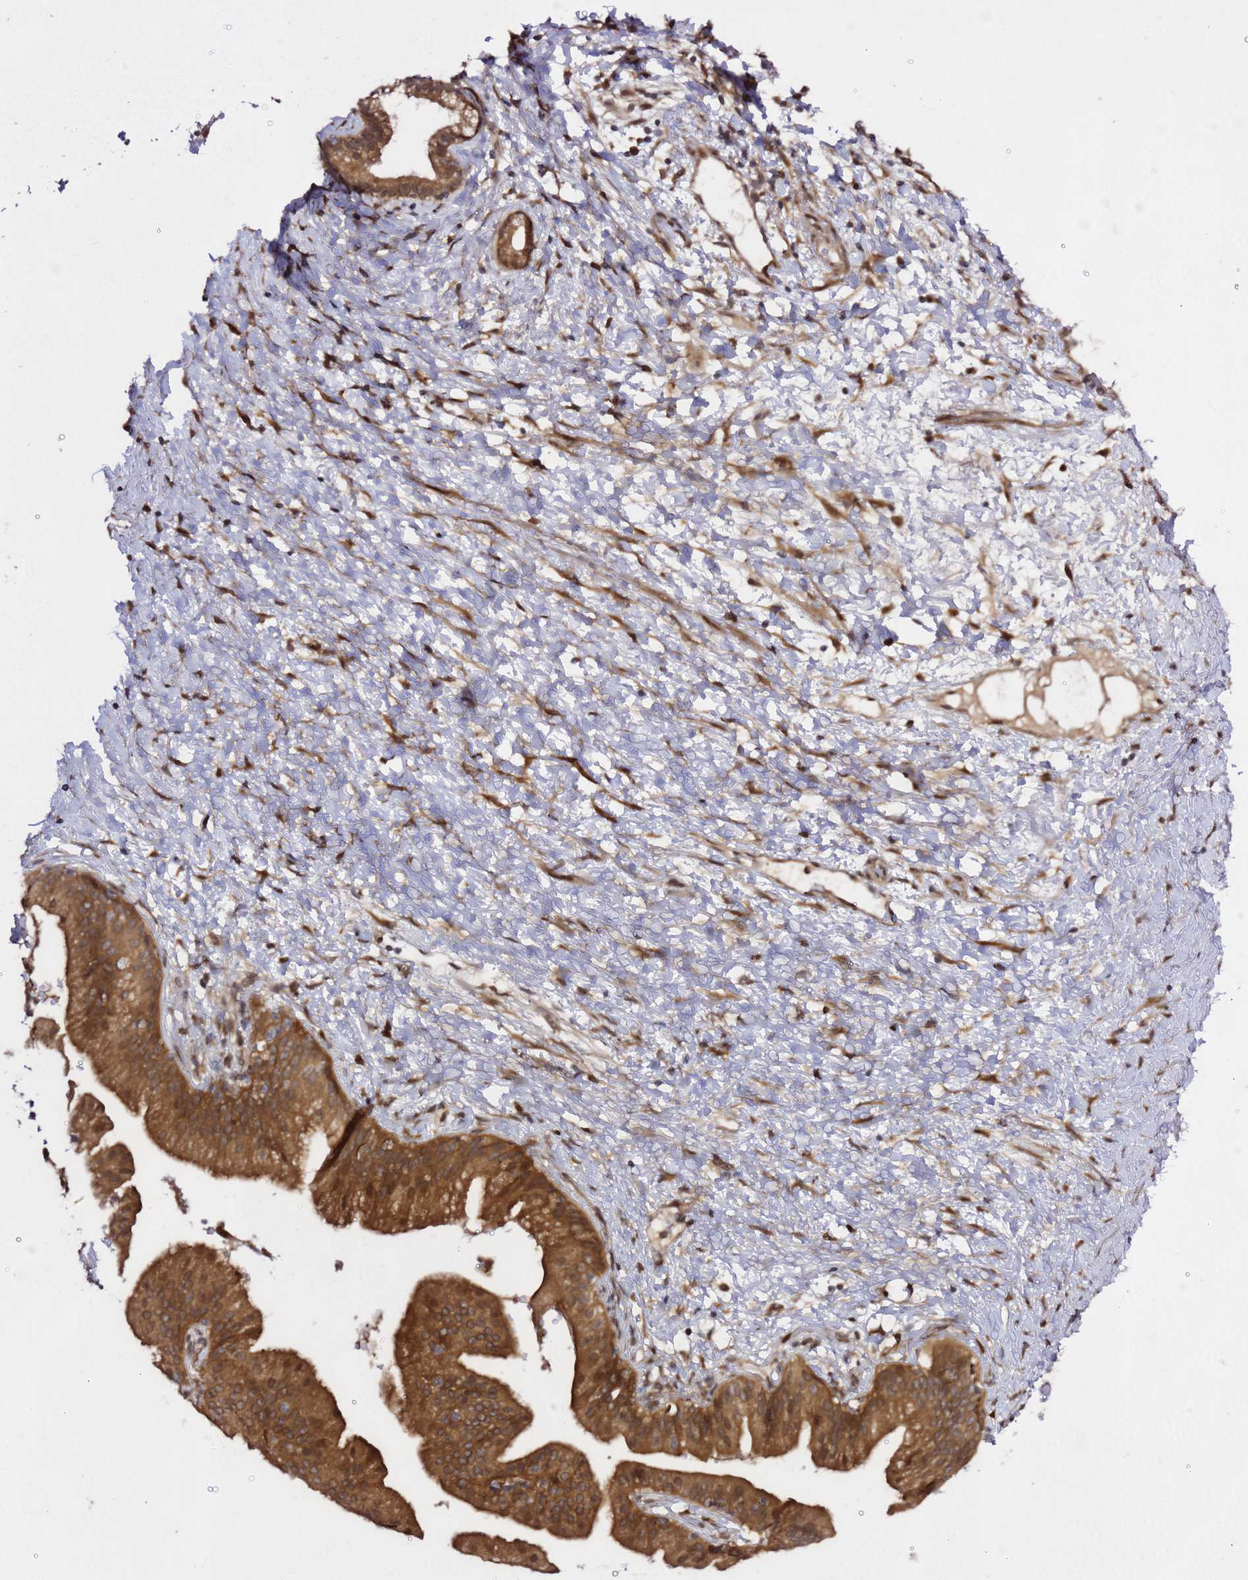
{"staining": {"intensity": "strong", "quantity": ">75%", "location": "cytoplasmic/membranous"}, "tissue": "pancreatic cancer", "cell_type": "Tumor cells", "image_type": "cancer", "snomed": [{"axis": "morphology", "description": "Adenocarcinoma, NOS"}, {"axis": "topography", "description": "Pancreas"}], "caption": "Immunohistochemistry (IHC) (DAB (3,3'-diaminobenzidine)) staining of pancreatic cancer (adenocarcinoma) reveals strong cytoplasmic/membranous protein expression in about >75% of tumor cells.", "gene": "PRKAB2", "patient": {"sex": "male", "age": 68}}